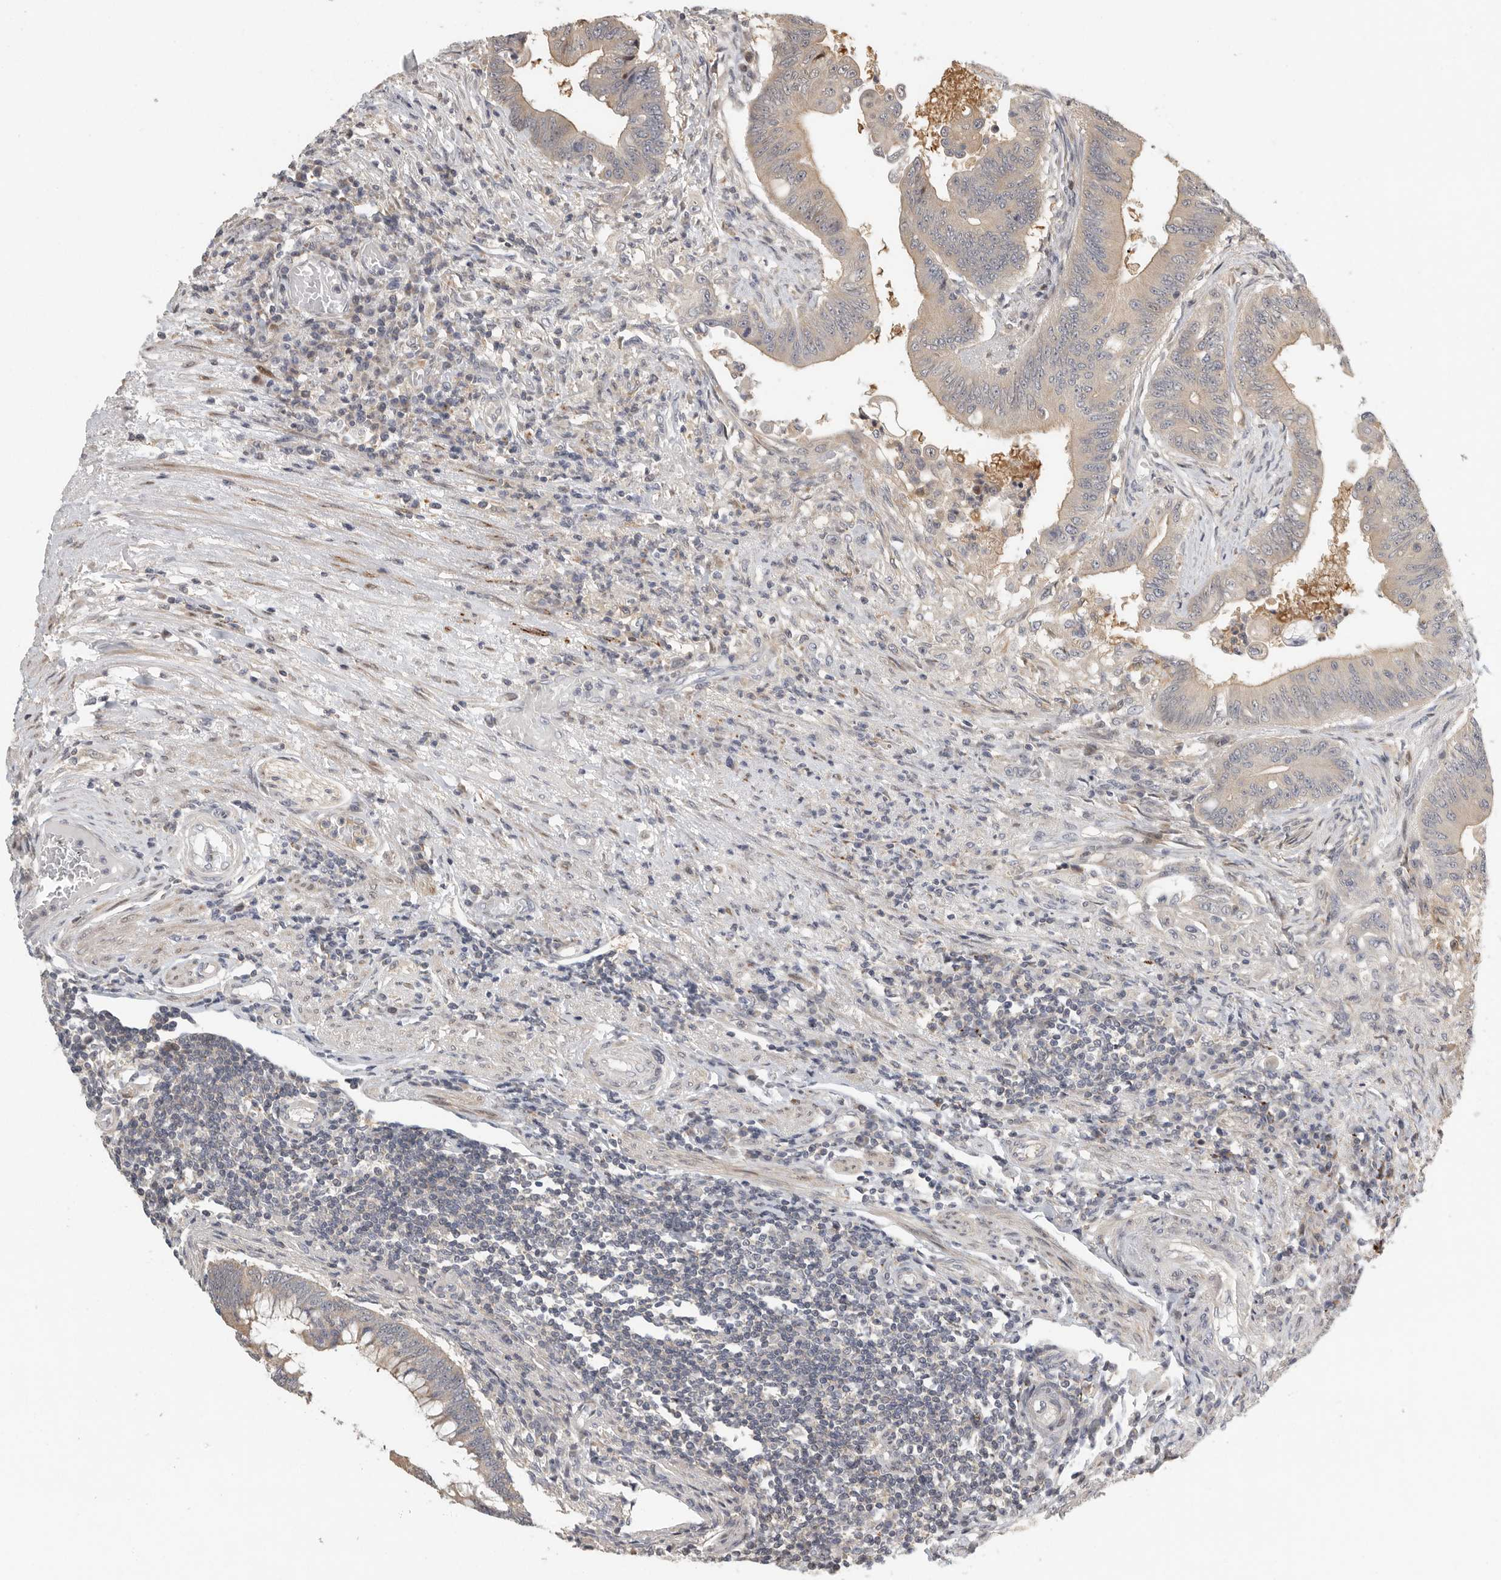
{"staining": {"intensity": "weak", "quantity": ">75%", "location": "cytoplasmic/membranous"}, "tissue": "colorectal cancer", "cell_type": "Tumor cells", "image_type": "cancer", "snomed": [{"axis": "morphology", "description": "Adenoma, NOS"}, {"axis": "morphology", "description": "Adenocarcinoma, NOS"}, {"axis": "topography", "description": "Colon"}], "caption": "Colorectal cancer (adenoma) stained with a brown dye displays weak cytoplasmic/membranous positive staining in about >75% of tumor cells.", "gene": "SWT1", "patient": {"sex": "male", "age": 79}}